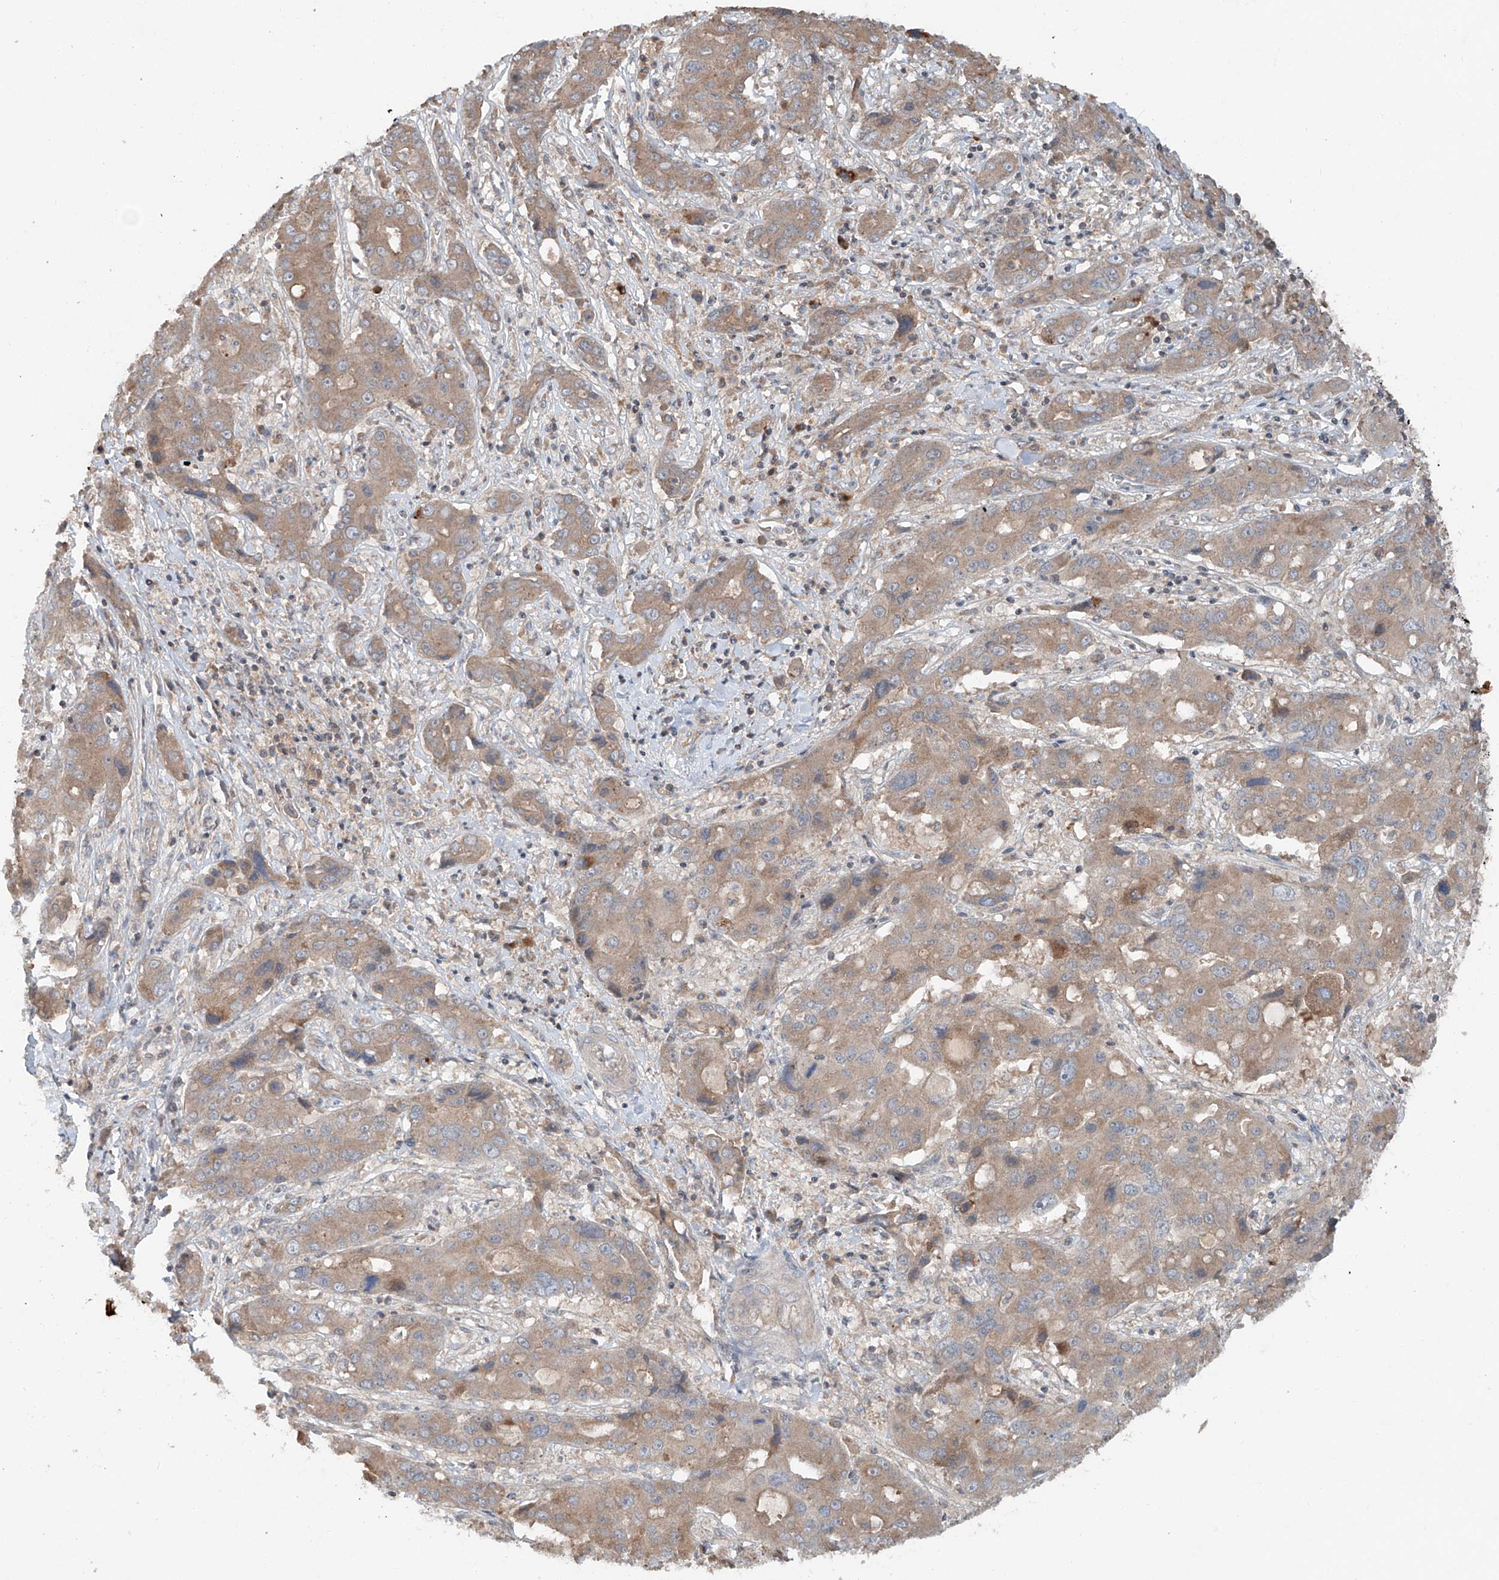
{"staining": {"intensity": "weak", "quantity": ">75%", "location": "cytoplasmic/membranous"}, "tissue": "liver cancer", "cell_type": "Tumor cells", "image_type": "cancer", "snomed": [{"axis": "morphology", "description": "Cholangiocarcinoma"}, {"axis": "topography", "description": "Liver"}], "caption": "IHC of liver cholangiocarcinoma reveals low levels of weak cytoplasmic/membranous staining in about >75% of tumor cells. The protein is stained brown, and the nuclei are stained in blue (DAB (3,3'-diaminobenzidine) IHC with brightfield microscopy, high magnification).", "gene": "ADAM23", "patient": {"sex": "male", "age": 67}}